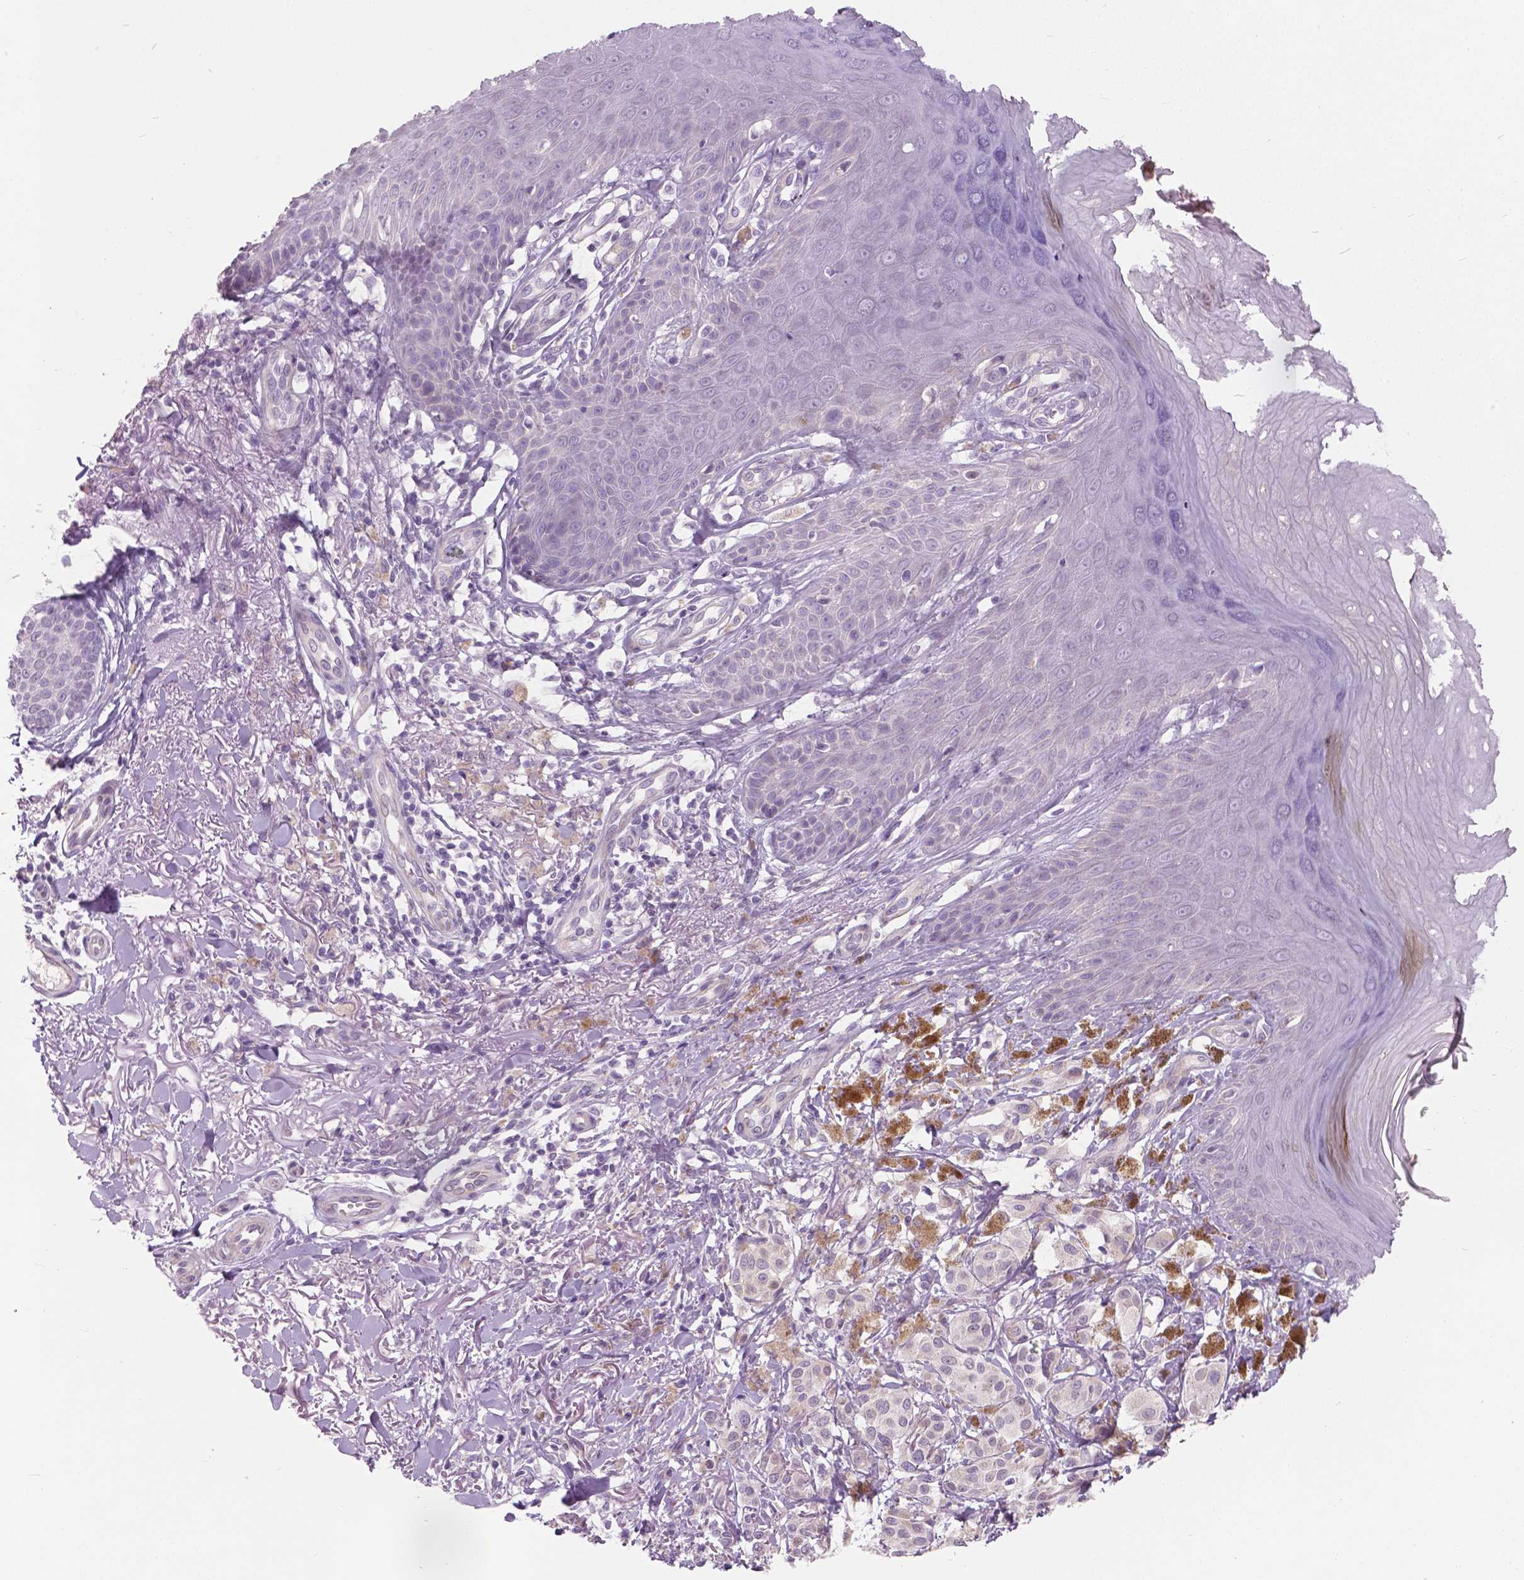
{"staining": {"intensity": "negative", "quantity": "none", "location": "none"}, "tissue": "melanoma", "cell_type": "Tumor cells", "image_type": "cancer", "snomed": [{"axis": "morphology", "description": "Malignant melanoma, NOS"}, {"axis": "topography", "description": "Skin"}], "caption": "Malignant melanoma was stained to show a protein in brown. There is no significant staining in tumor cells. (DAB immunohistochemistry (IHC) with hematoxylin counter stain).", "gene": "FOXA1", "patient": {"sex": "female", "age": 80}}